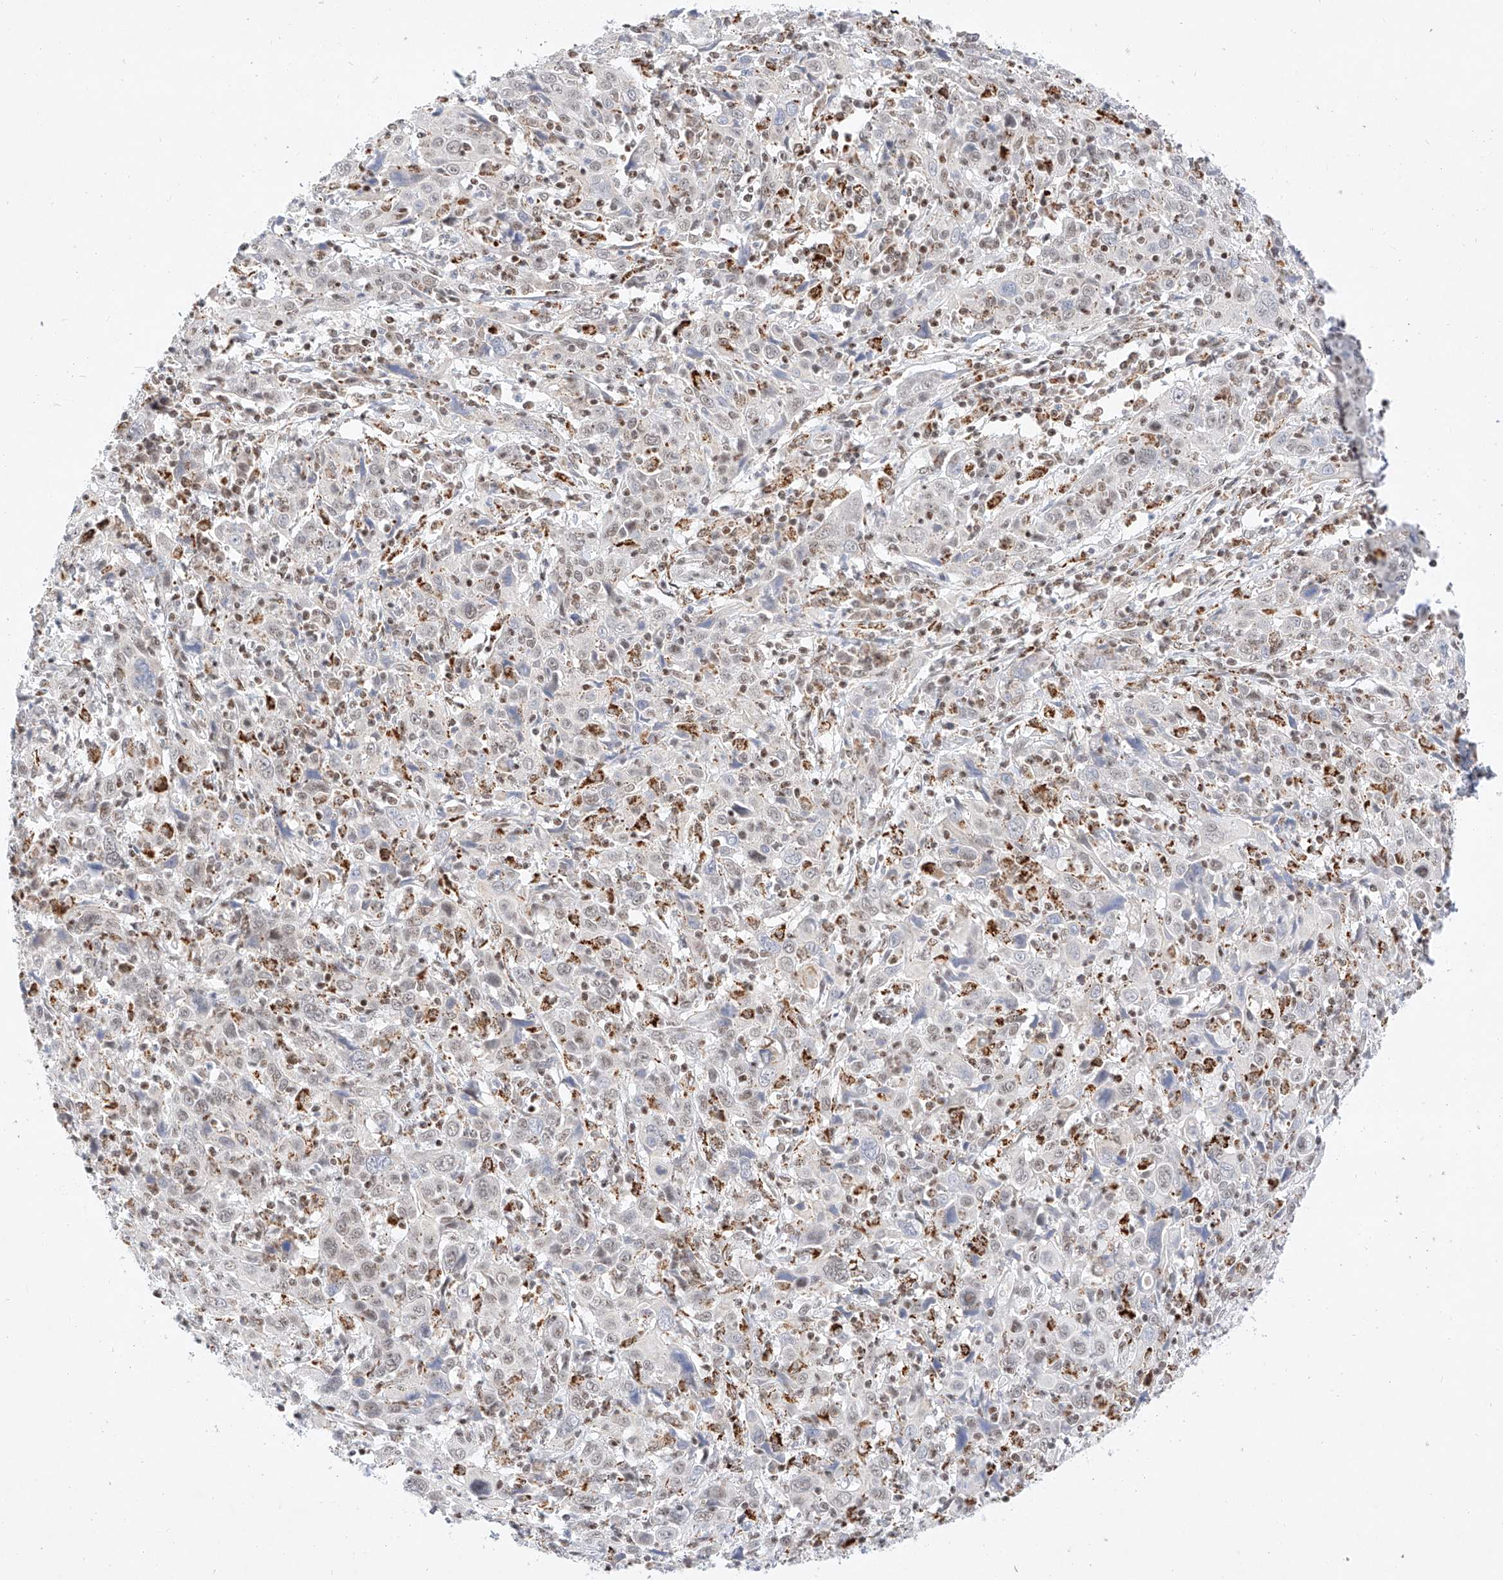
{"staining": {"intensity": "negative", "quantity": "none", "location": "none"}, "tissue": "cervical cancer", "cell_type": "Tumor cells", "image_type": "cancer", "snomed": [{"axis": "morphology", "description": "Squamous cell carcinoma, NOS"}, {"axis": "topography", "description": "Cervix"}], "caption": "The immunohistochemistry histopathology image has no significant expression in tumor cells of cervical squamous cell carcinoma tissue.", "gene": "NRF1", "patient": {"sex": "female", "age": 46}}